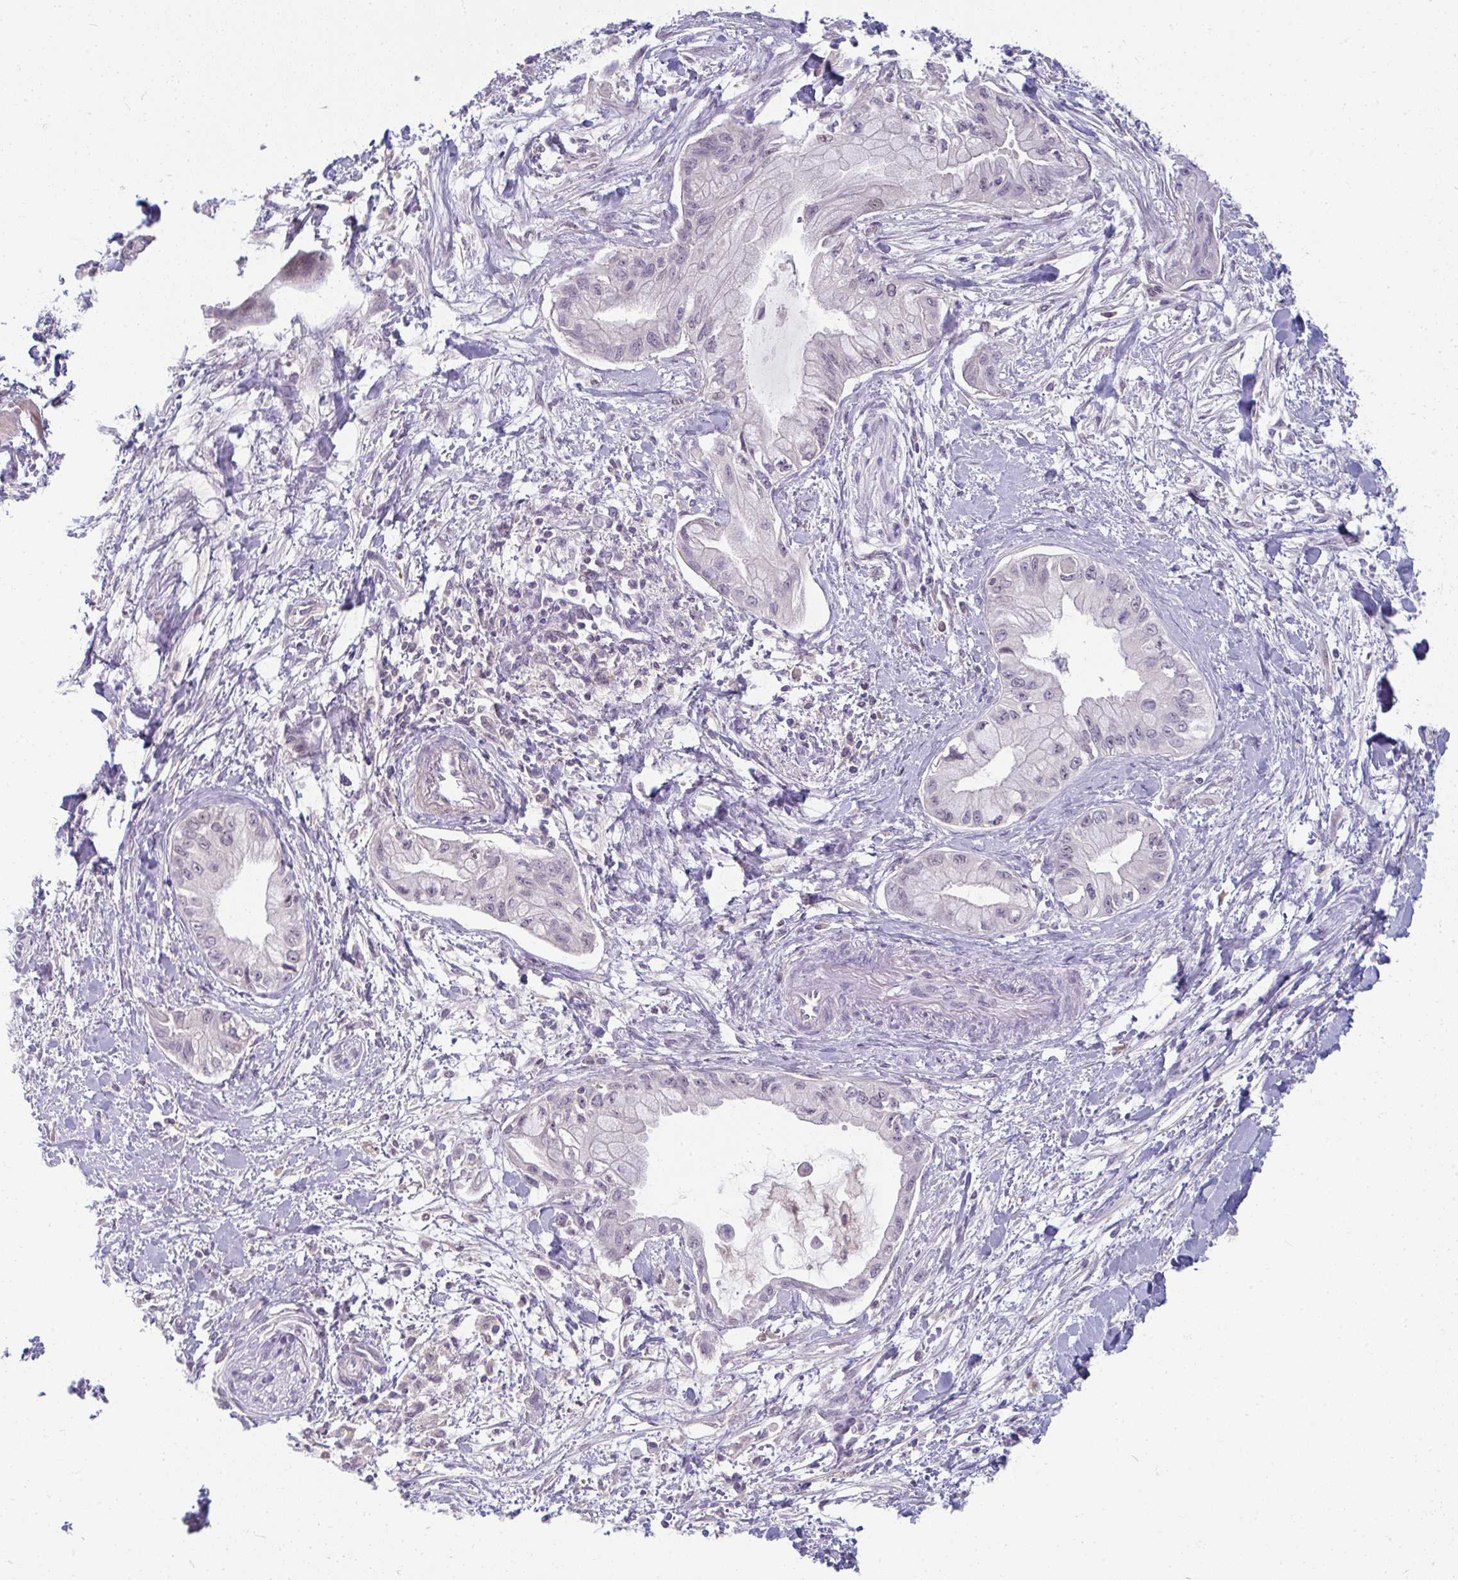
{"staining": {"intensity": "negative", "quantity": "none", "location": "none"}, "tissue": "pancreatic cancer", "cell_type": "Tumor cells", "image_type": "cancer", "snomed": [{"axis": "morphology", "description": "Adenocarcinoma, NOS"}, {"axis": "topography", "description": "Pancreas"}], "caption": "Adenocarcinoma (pancreatic) stained for a protein using immunohistochemistry displays no staining tumor cells.", "gene": "PPFIA4", "patient": {"sex": "male", "age": 48}}